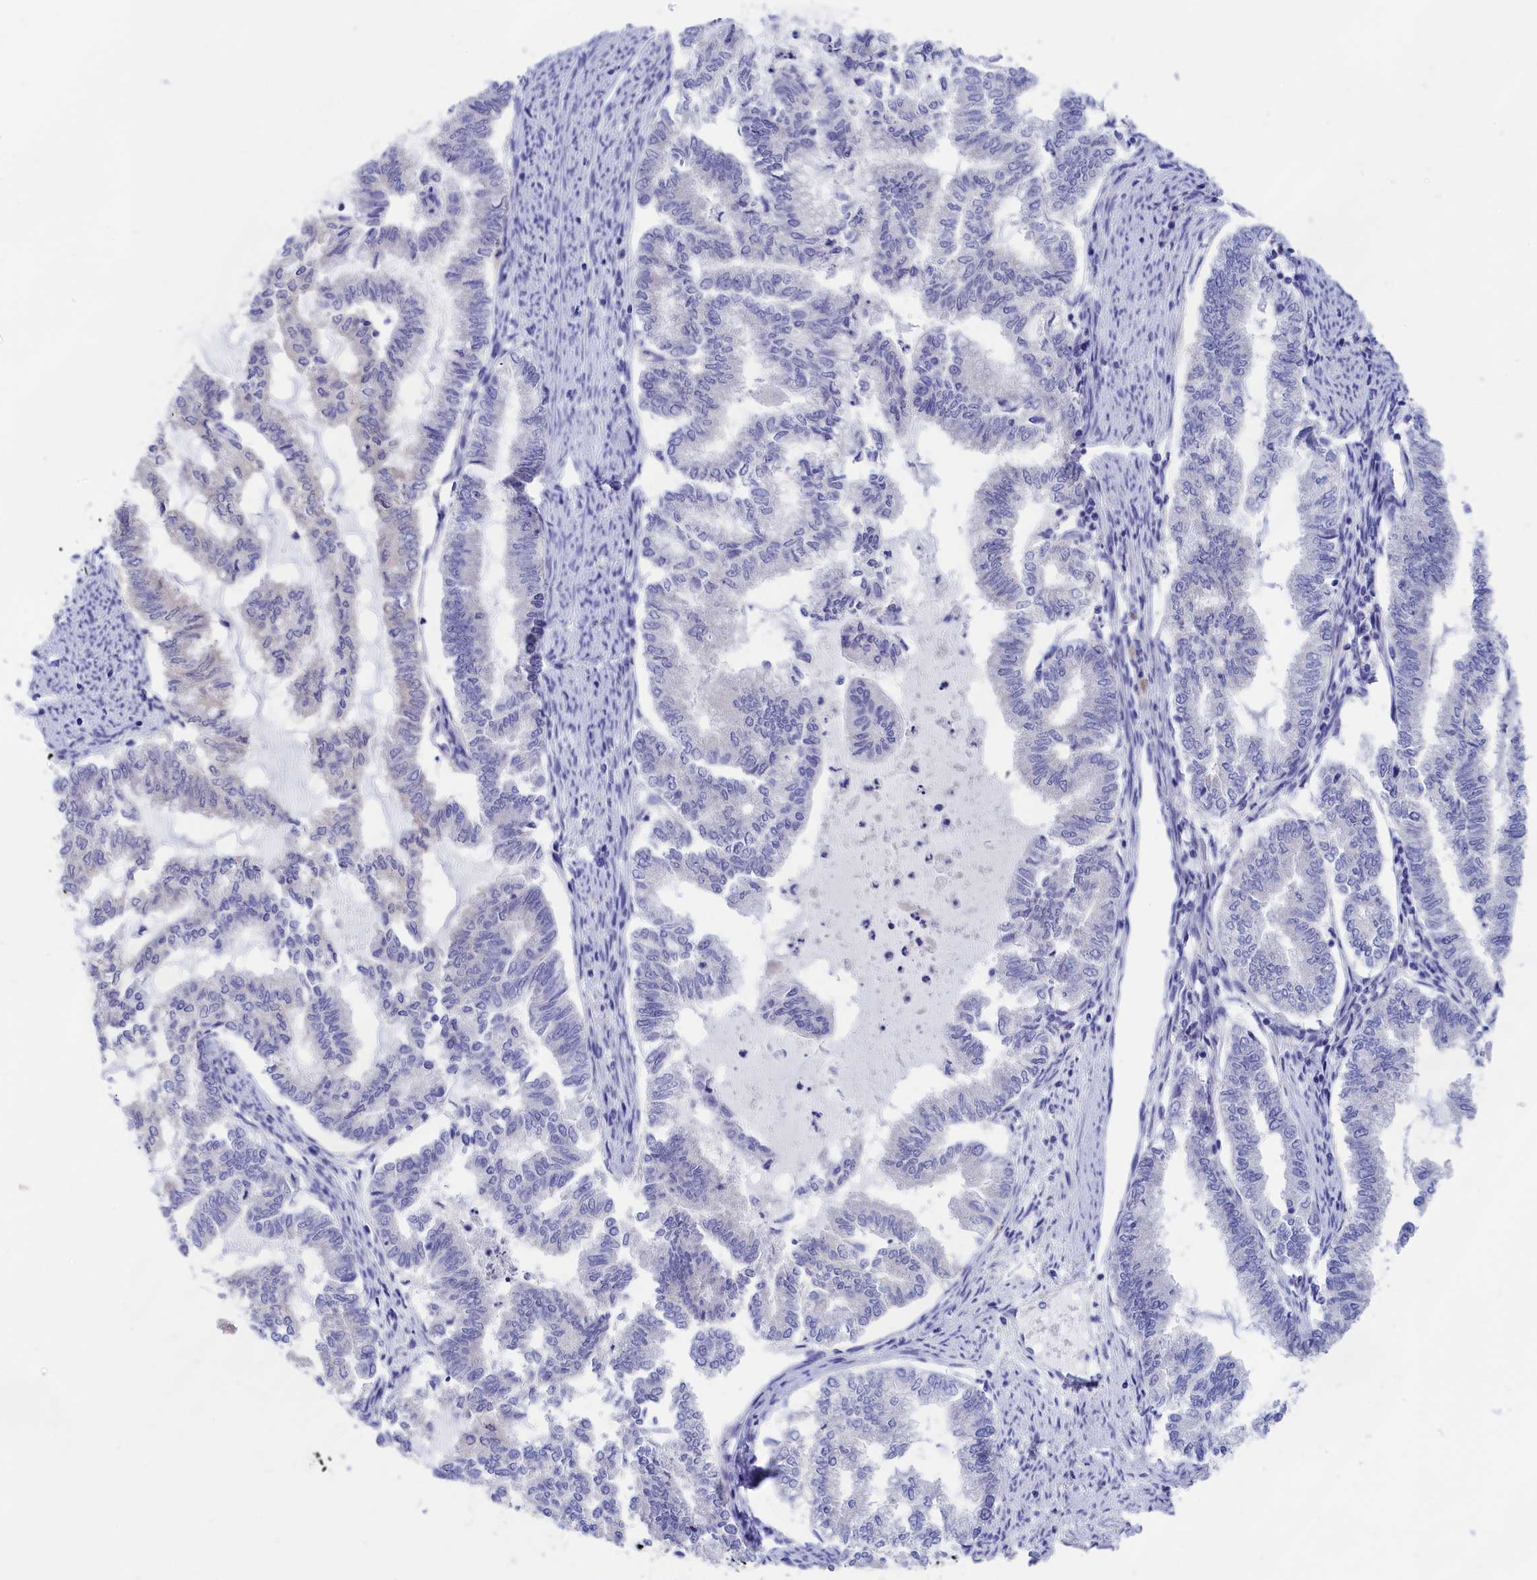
{"staining": {"intensity": "negative", "quantity": "none", "location": "none"}, "tissue": "endometrial cancer", "cell_type": "Tumor cells", "image_type": "cancer", "snomed": [{"axis": "morphology", "description": "Adenocarcinoma, NOS"}, {"axis": "topography", "description": "Endometrium"}], "caption": "Immunohistochemical staining of endometrial cancer (adenocarcinoma) demonstrates no significant staining in tumor cells. (DAB (3,3'-diaminobenzidine) immunohistochemistry (IHC) visualized using brightfield microscopy, high magnification).", "gene": "VPS35L", "patient": {"sex": "female", "age": 79}}